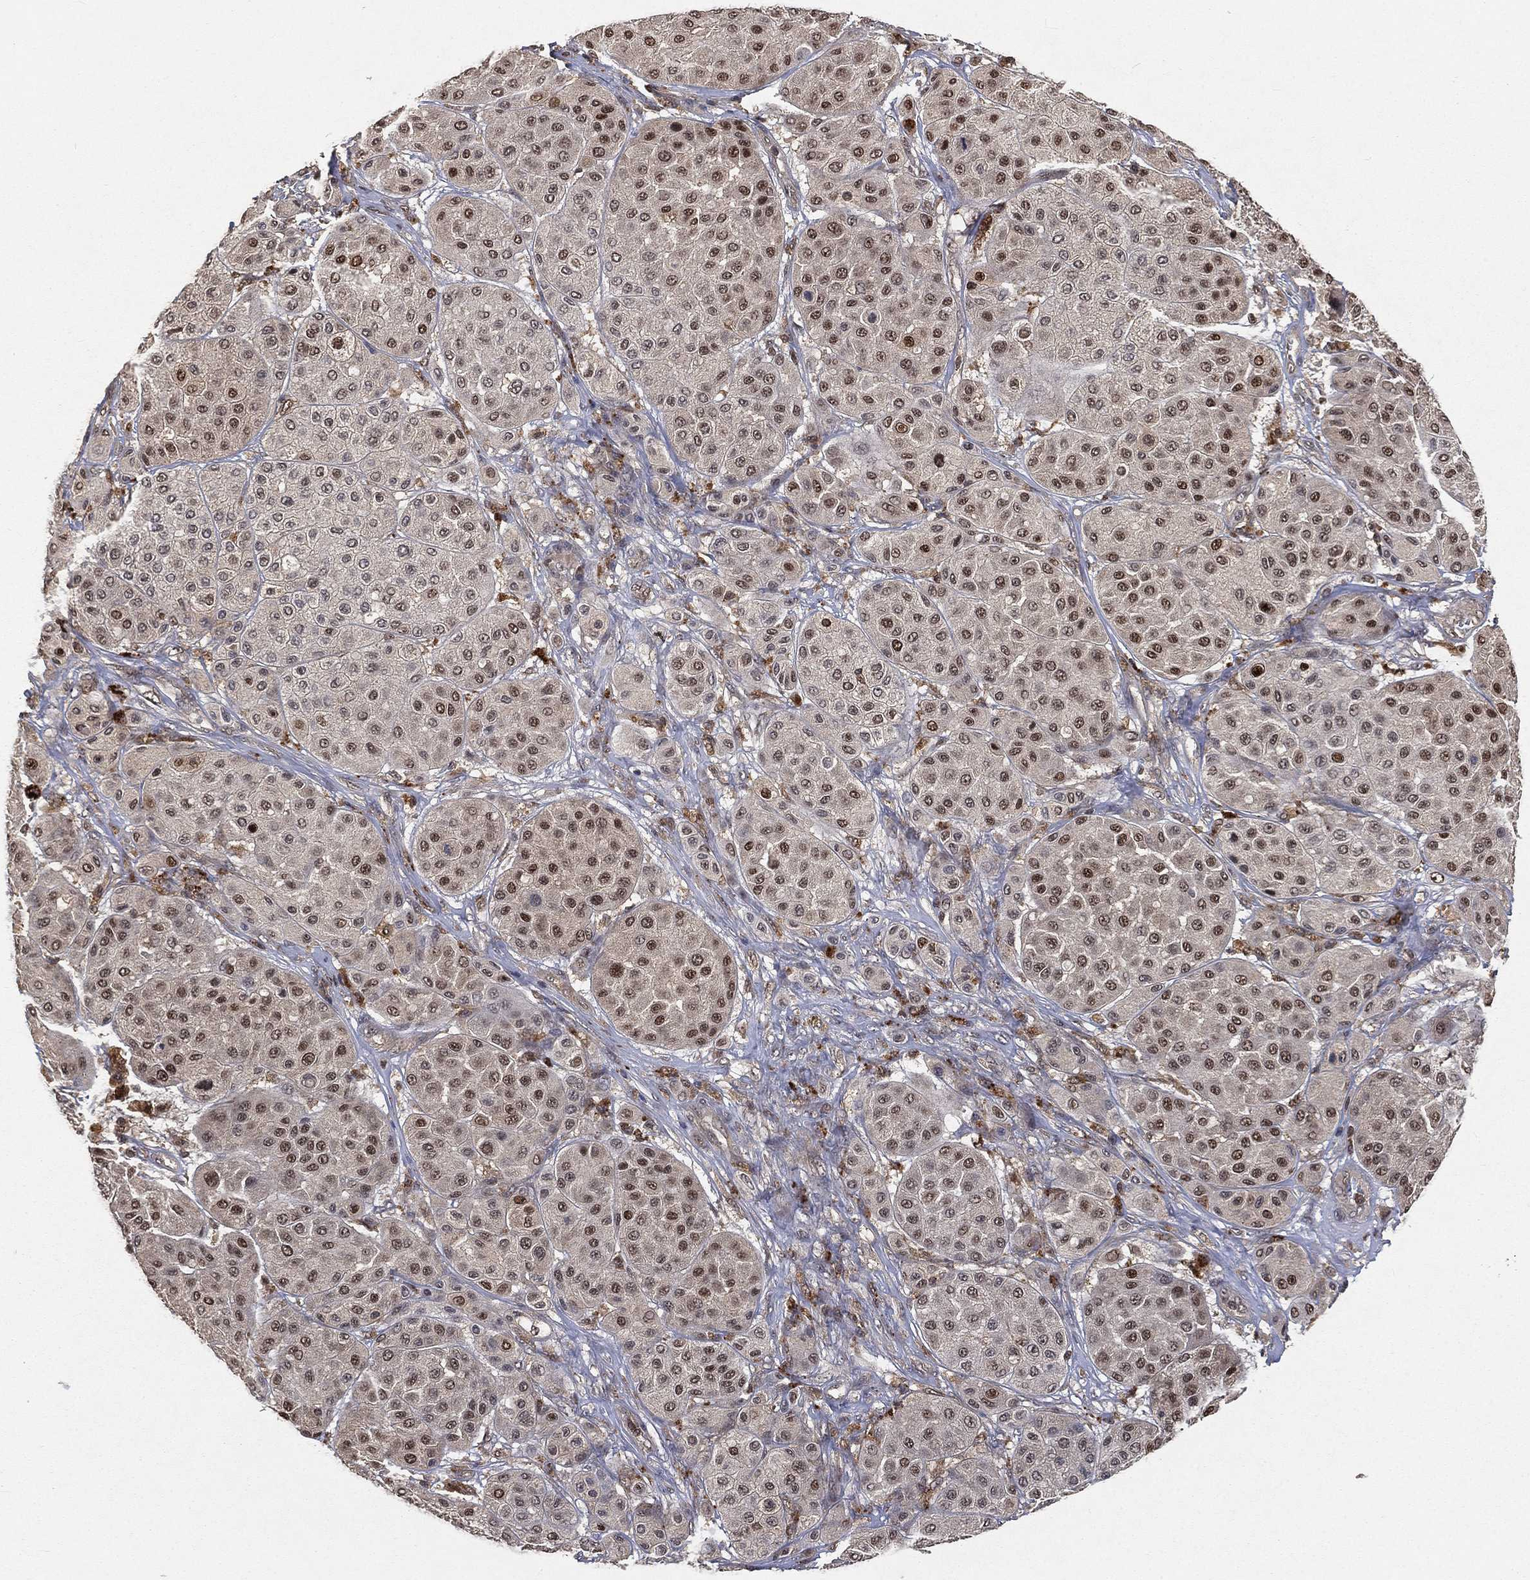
{"staining": {"intensity": "moderate", "quantity": "<25%", "location": "nuclear"}, "tissue": "melanoma", "cell_type": "Tumor cells", "image_type": "cancer", "snomed": [{"axis": "morphology", "description": "Malignant melanoma, Metastatic site"}, {"axis": "topography", "description": "Smooth muscle"}], "caption": "An immunohistochemistry (IHC) image of neoplastic tissue is shown. Protein staining in brown highlights moderate nuclear positivity in malignant melanoma (metastatic site) within tumor cells.", "gene": "WDR26", "patient": {"sex": "male", "age": 41}}